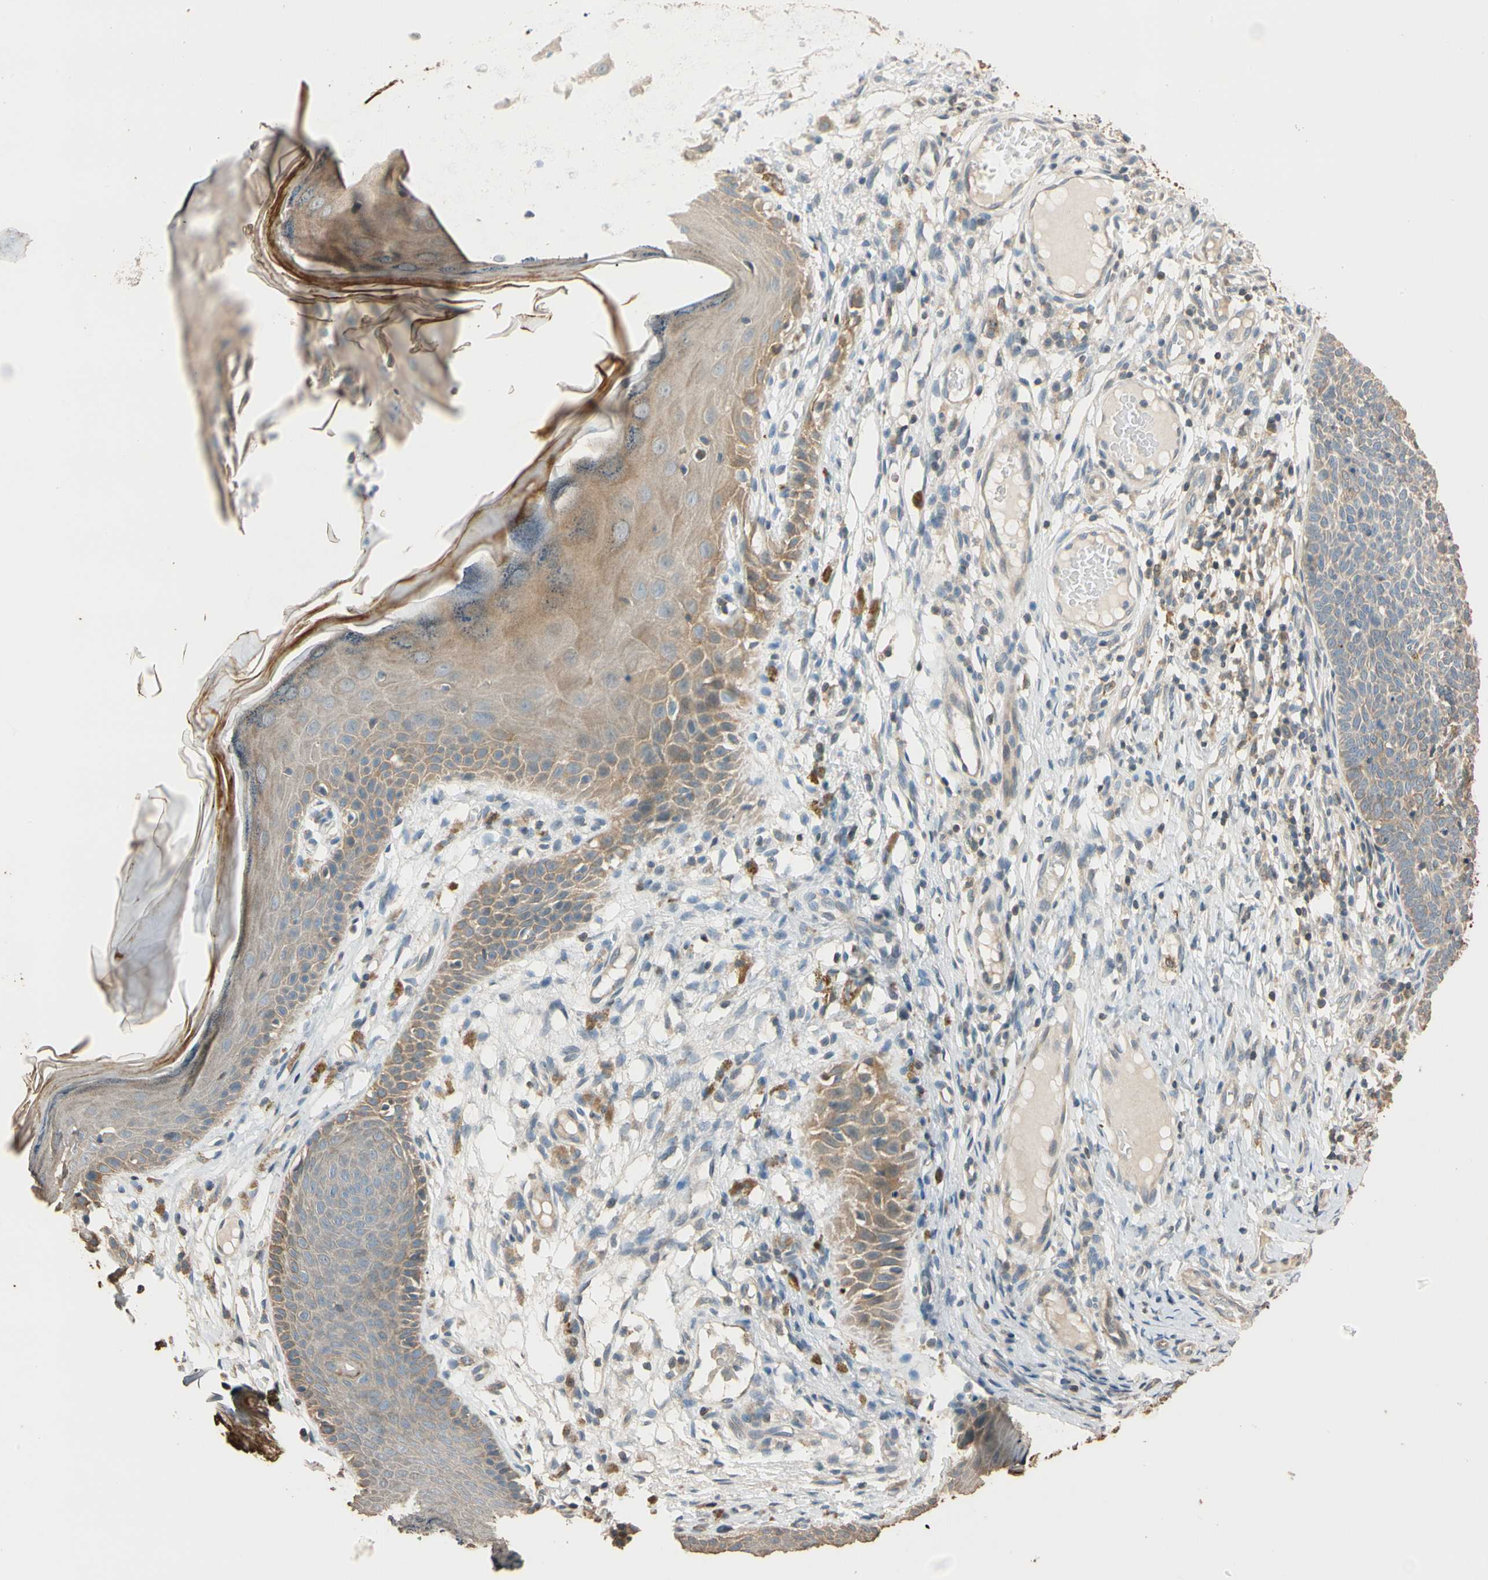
{"staining": {"intensity": "weak", "quantity": ">75%", "location": "cytoplasmic/membranous"}, "tissue": "skin cancer", "cell_type": "Tumor cells", "image_type": "cancer", "snomed": [{"axis": "morphology", "description": "Normal tissue, NOS"}, {"axis": "morphology", "description": "Basal cell carcinoma"}, {"axis": "topography", "description": "Skin"}], "caption": "Protein staining by immunohistochemistry displays weak cytoplasmic/membranous staining in about >75% of tumor cells in skin basal cell carcinoma.", "gene": "MAP3K7", "patient": {"sex": "male", "age": 87}}